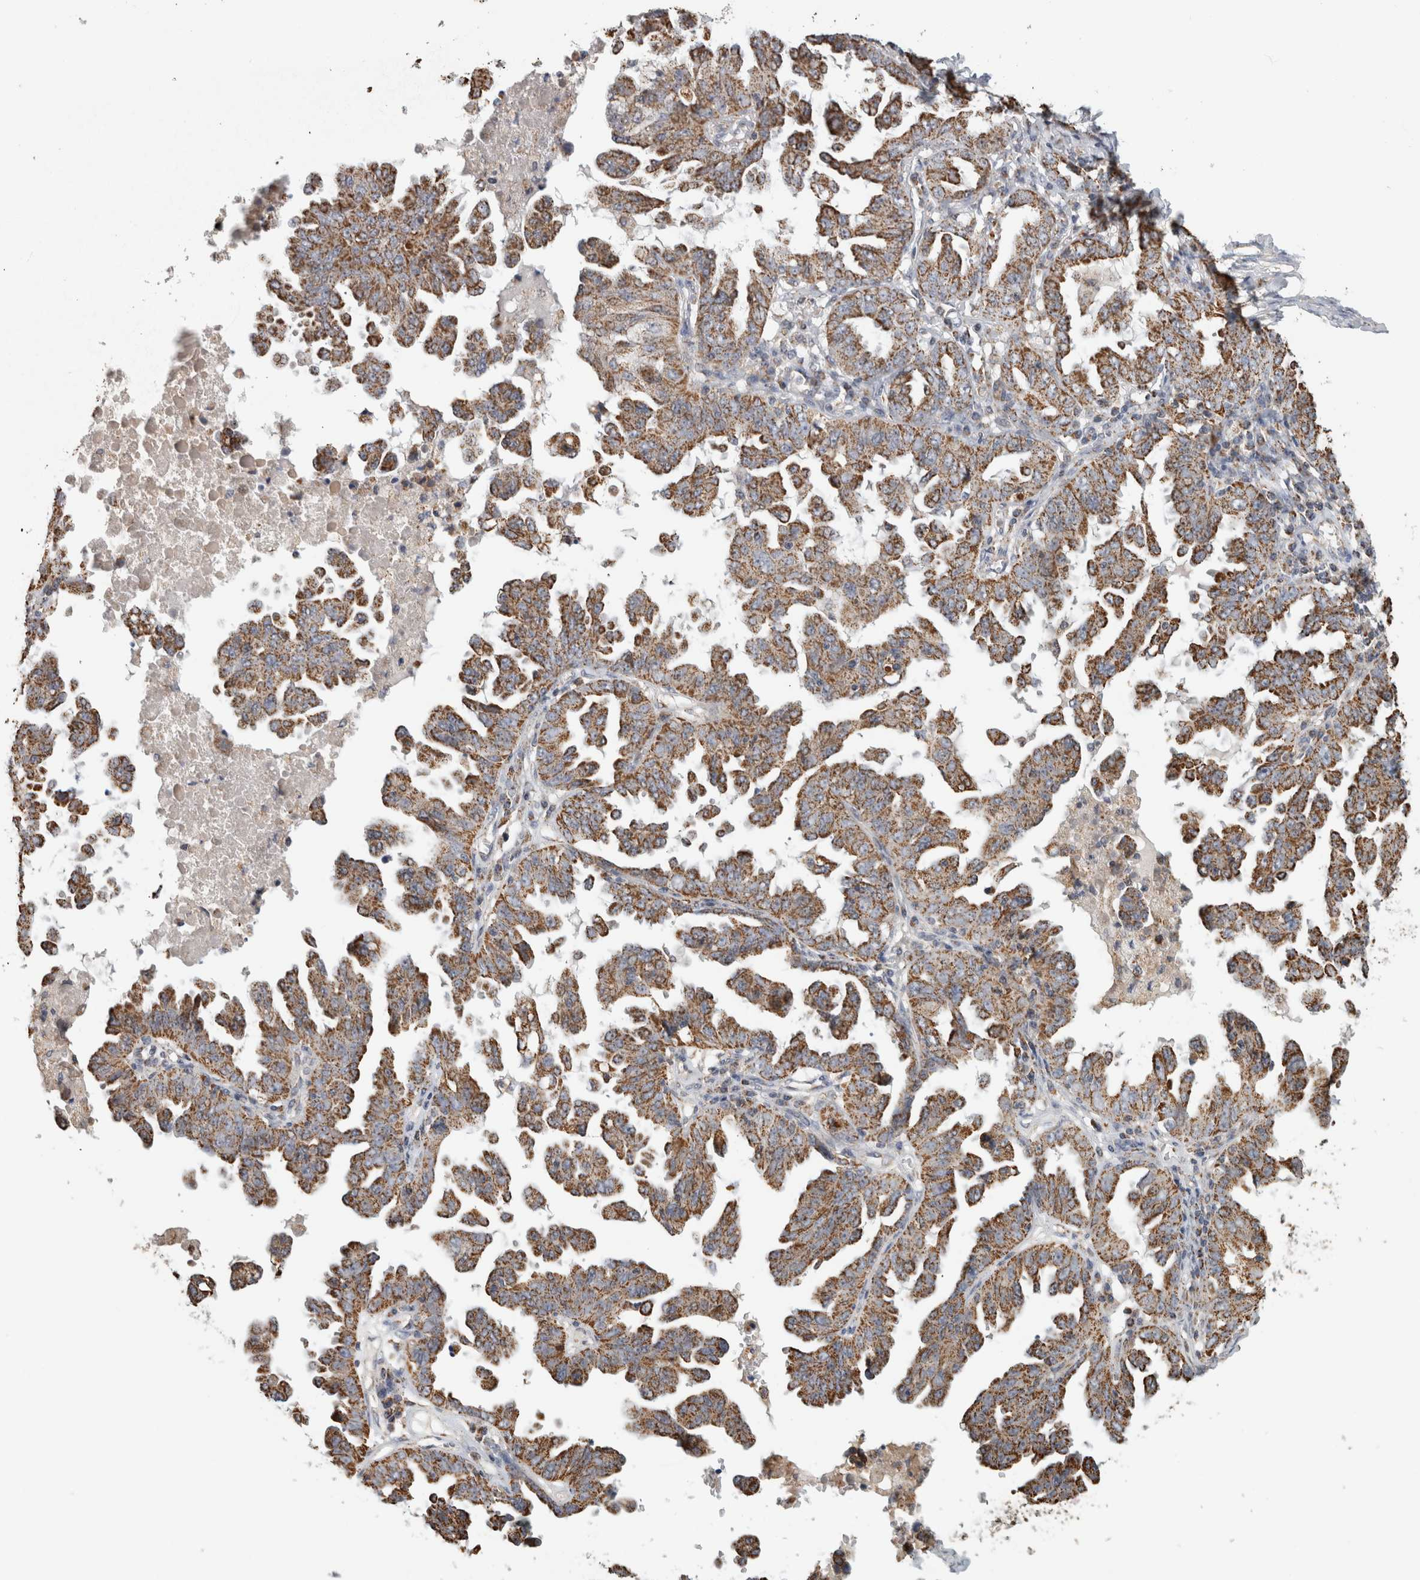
{"staining": {"intensity": "moderate", "quantity": ">75%", "location": "cytoplasmic/membranous"}, "tissue": "ovarian cancer", "cell_type": "Tumor cells", "image_type": "cancer", "snomed": [{"axis": "morphology", "description": "Carcinoma, endometroid"}, {"axis": "topography", "description": "Ovary"}], "caption": "High-power microscopy captured an immunohistochemistry (IHC) micrograph of ovarian cancer (endometroid carcinoma), revealing moderate cytoplasmic/membranous expression in approximately >75% of tumor cells.", "gene": "ST8SIA1", "patient": {"sex": "female", "age": 62}}